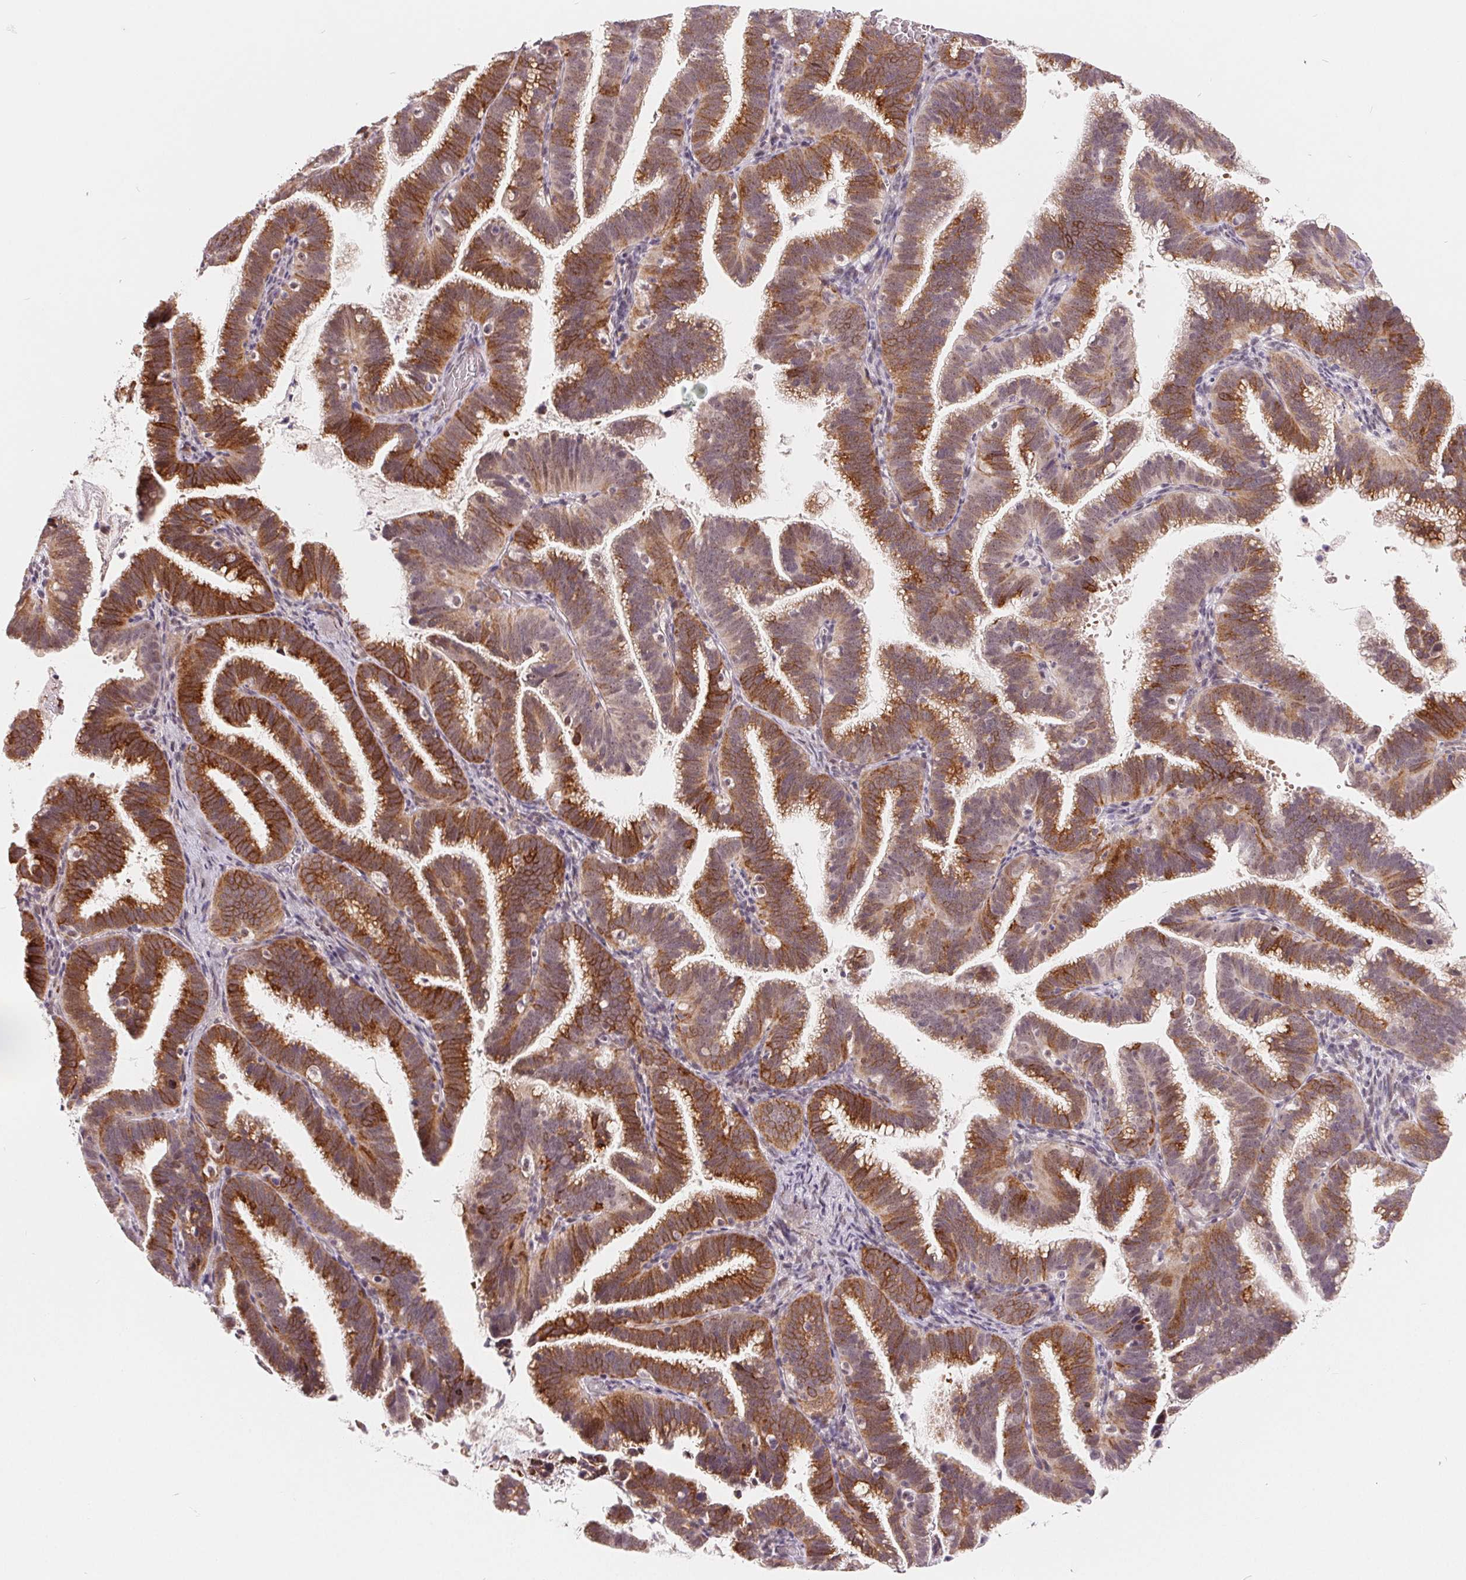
{"staining": {"intensity": "strong", "quantity": "25%-75%", "location": "cytoplasmic/membranous"}, "tissue": "cervical cancer", "cell_type": "Tumor cells", "image_type": "cancer", "snomed": [{"axis": "morphology", "description": "Adenocarcinoma, NOS"}, {"axis": "topography", "description": "Cervix"}], "caption": "A brown stain highlights strong cytoplasmic/membranous expression of a protein in cervical adenocarcinoma tumor cells. The staining was performed using DAB (3,3'-diaminobenzidine), with brown indicating positive protein expression. Nuclei are stained blue with hematoxylin.", "gene": "NRG2", "patient": {"sex": "female", "age": 61}}